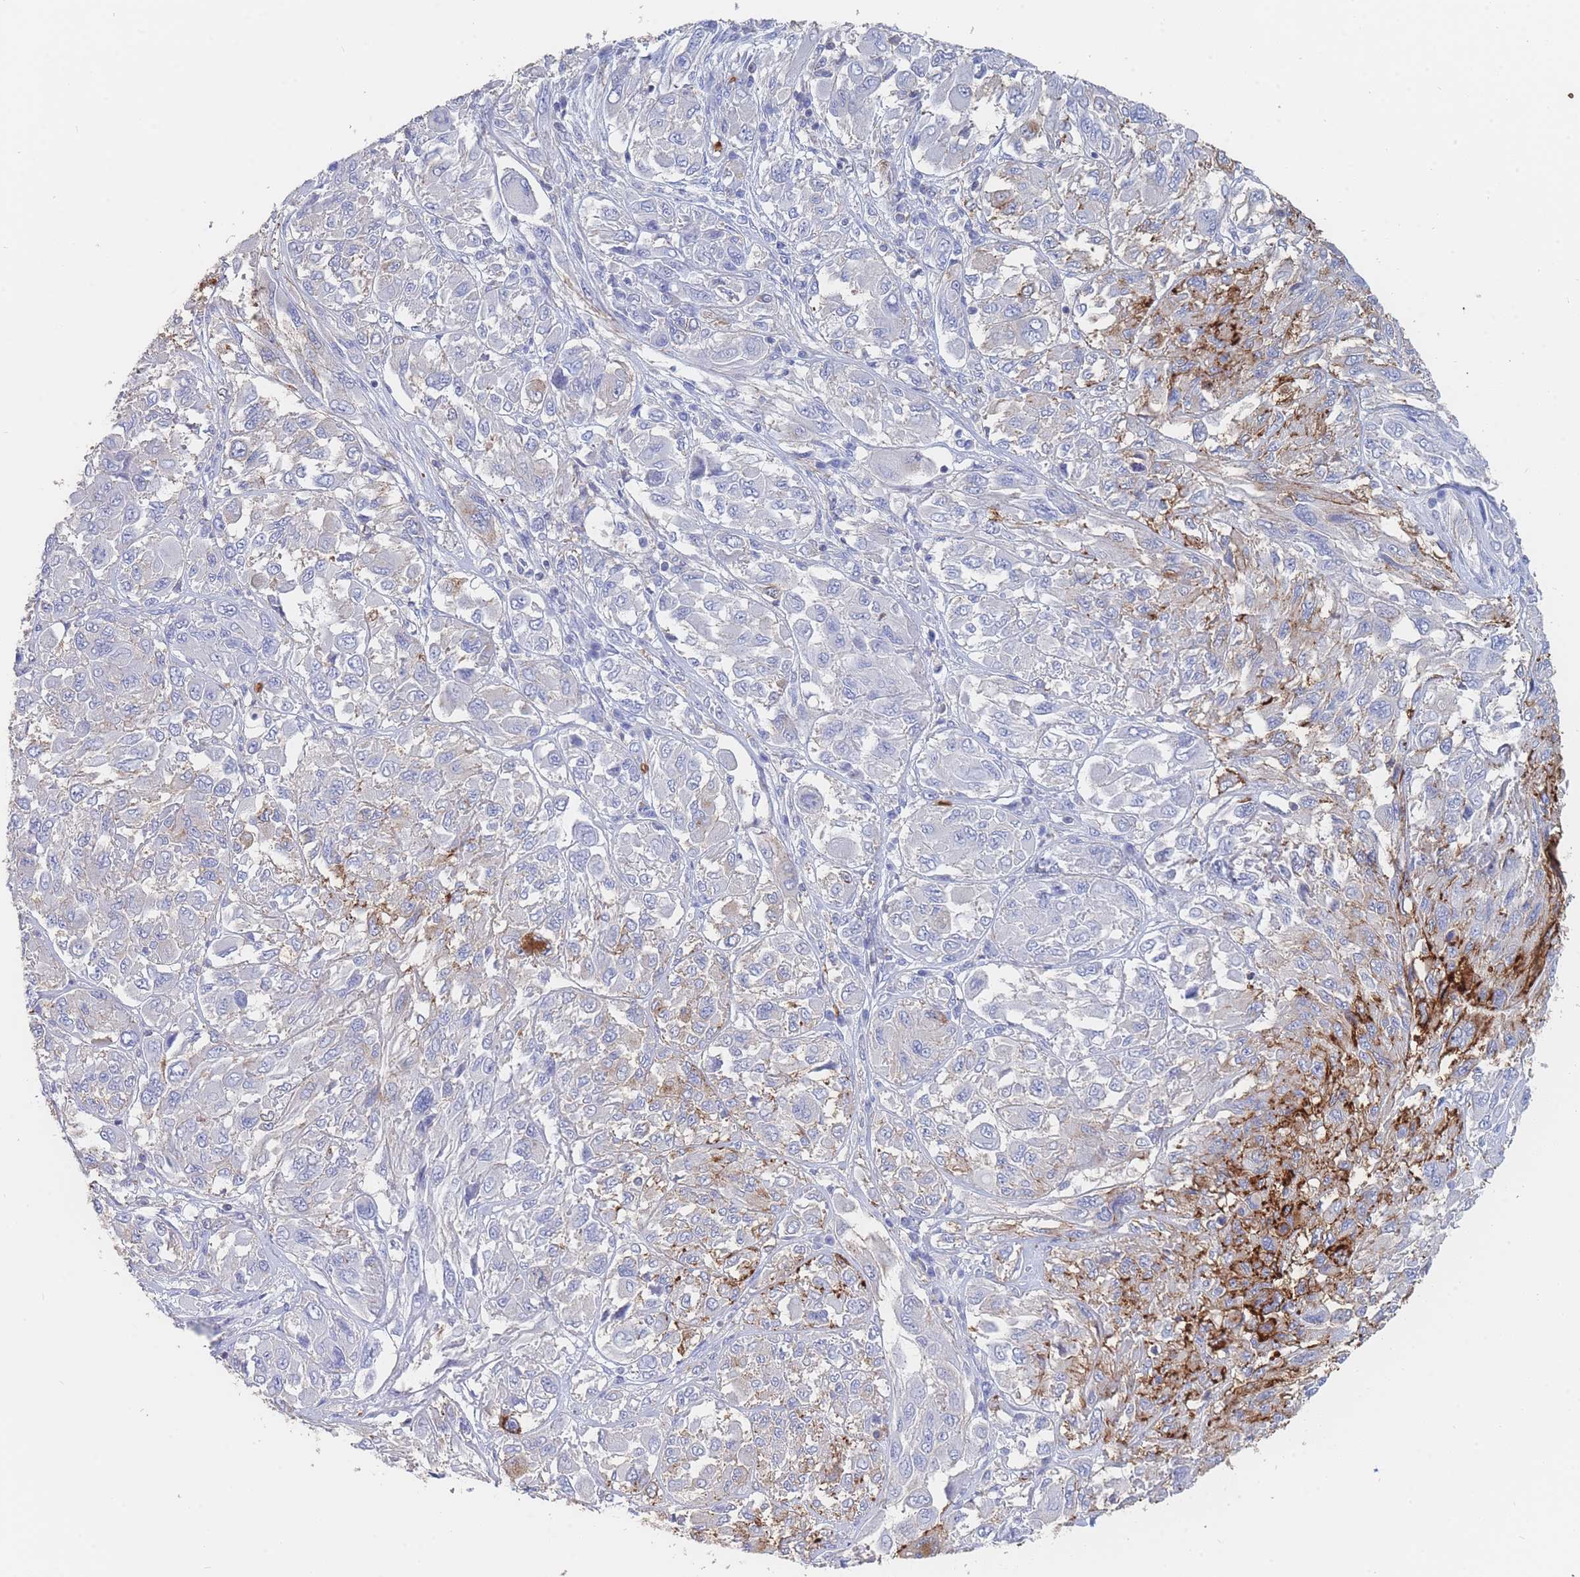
{"staining": {"intensity": "strong", "quantity": "<25%", "location": "cytoplasmic/membranous"}, "tissue": "melanoma", "cell_type": "Tumor cells", "image_type": "cancer", "snomed": [{"axis": "morphology", "description": "Malignant melanoma, NOS"}, {"axis": "topography", "description": "Skin"}], "caption": "Human melanoma stained for a protein (brown) shows strong cytoplasmic/membranous positive expression in about <25% of tumor cells.", "gene": "SLC2A1", "patient": {"sex": "female", "age": 91}}